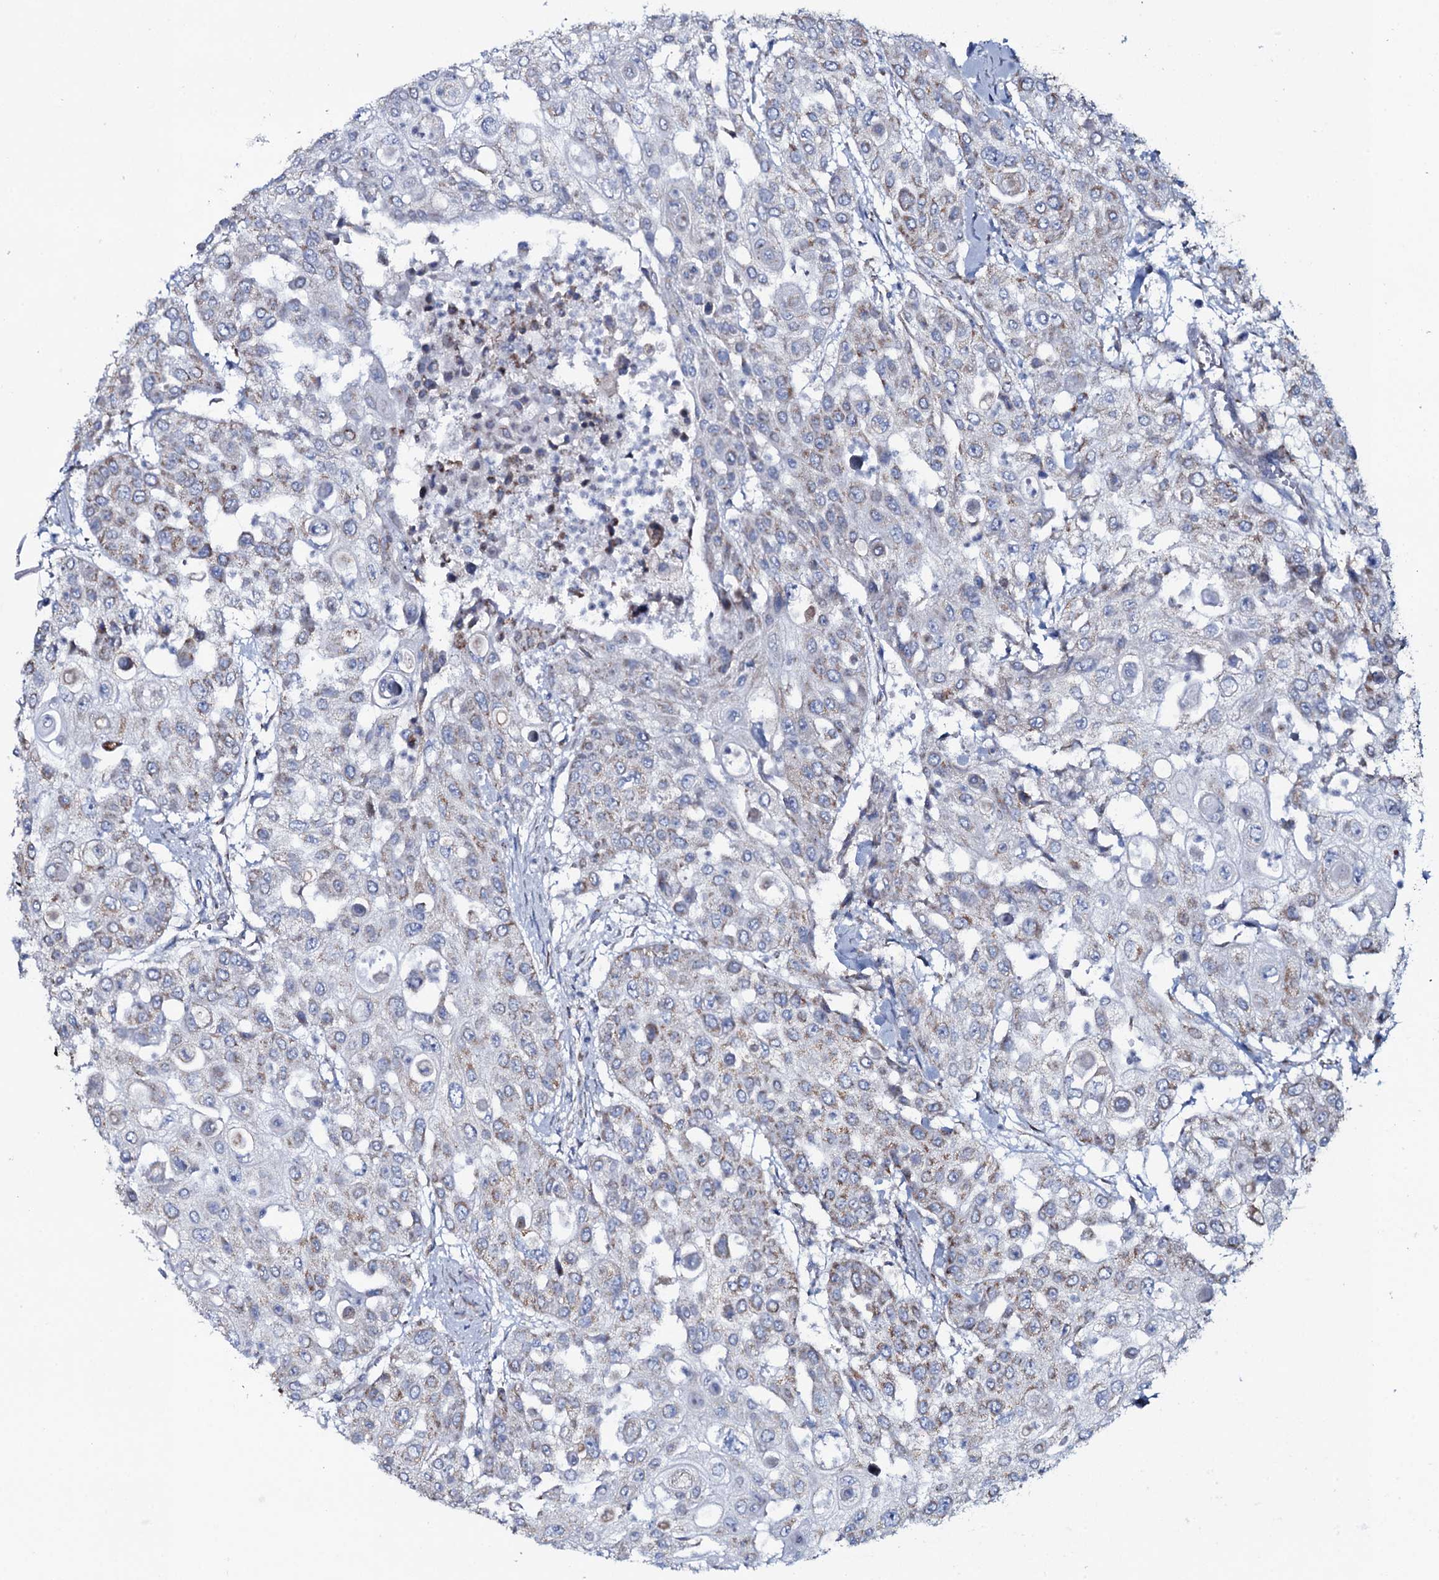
{"staining": {"intensity": "moderate", "quantity": "25%-75%", "location": "cytoplasmic/membranous"}, "tissue": "urothelial cancer", "cell_type": "Tumor cells", "image_type": "cancer", "snomed": [{"axis": "morphology", "description": "Urothelial carcinoma, High grade"}, {"axis": "topography", "description": "Urinary bladder"}], "caption": "Immunohistochemical staining of human urothelial cancer demonstrates medium levels of moderate cytoplasmic/membranous staining in about 25%-75% of tumor cells.", "gene": "MRPS35", "patient": {"sex": "female", "age": 79}}